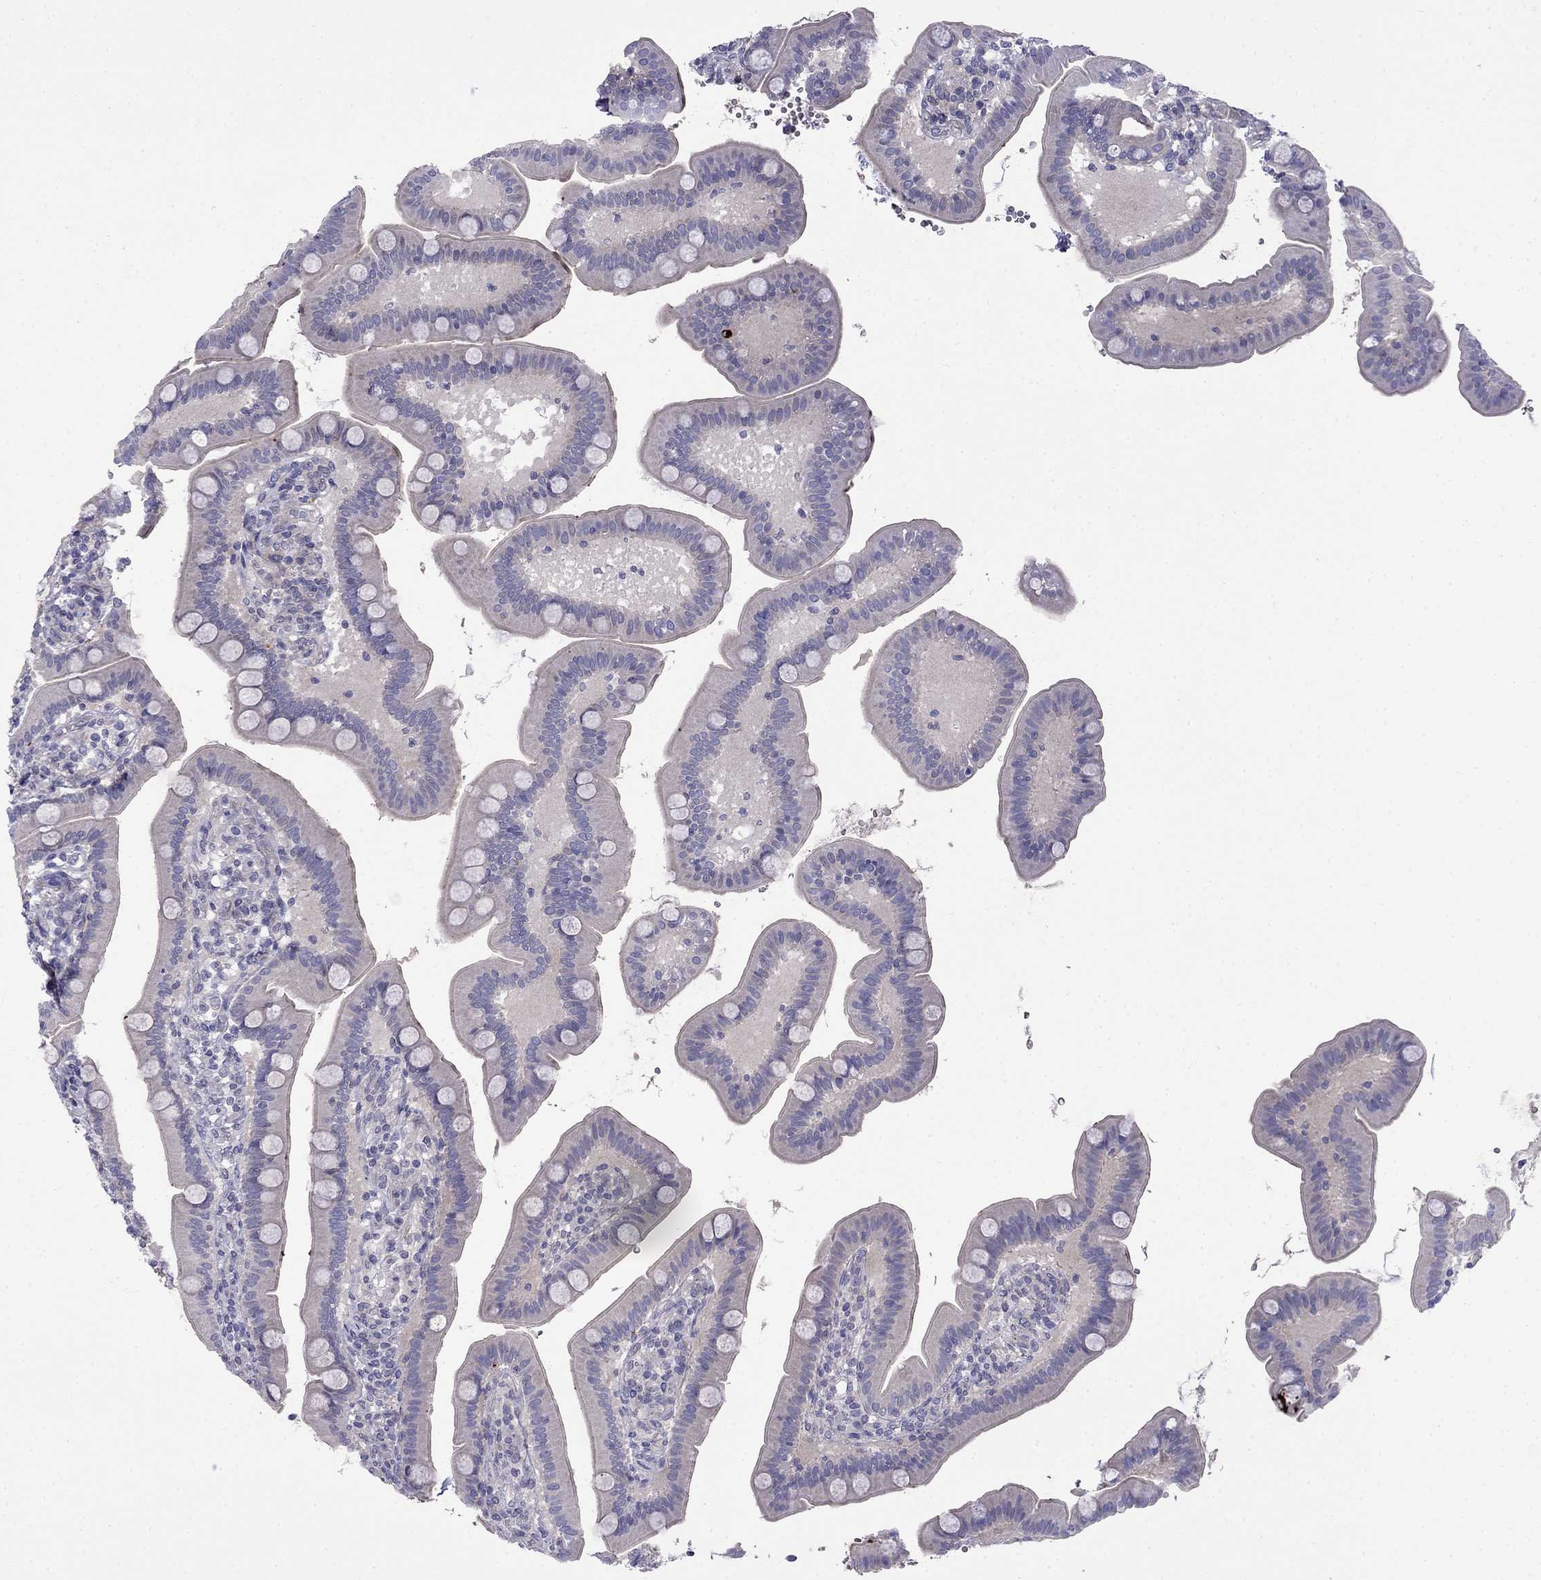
{"staining": {"intensity": "negative", "quantity": "none", "location": "none"}, "tissue": "small intestine", "cell_type": "Glandular cells", "image_type": "normal", "snomed": [{"axis": "morphology", "description": "Normal tissue, NOS"}, {"axis": "topography", "description": "Small intestine"}], "caption": "DAB (3,3'-diaminobenzidine) immunohistochemical staining of unremarkable human small intestine exhibits no significant staining in glandular cells. (Stains: DAB (3,3'-diaminobenzidine) immunohistochemistry (IHC) with hematoxylin counter stain, Microscopy: brightfield microscopy at high magnification).", "gene": "PRR18", "patient": {"sex": "male", "age": 66}}